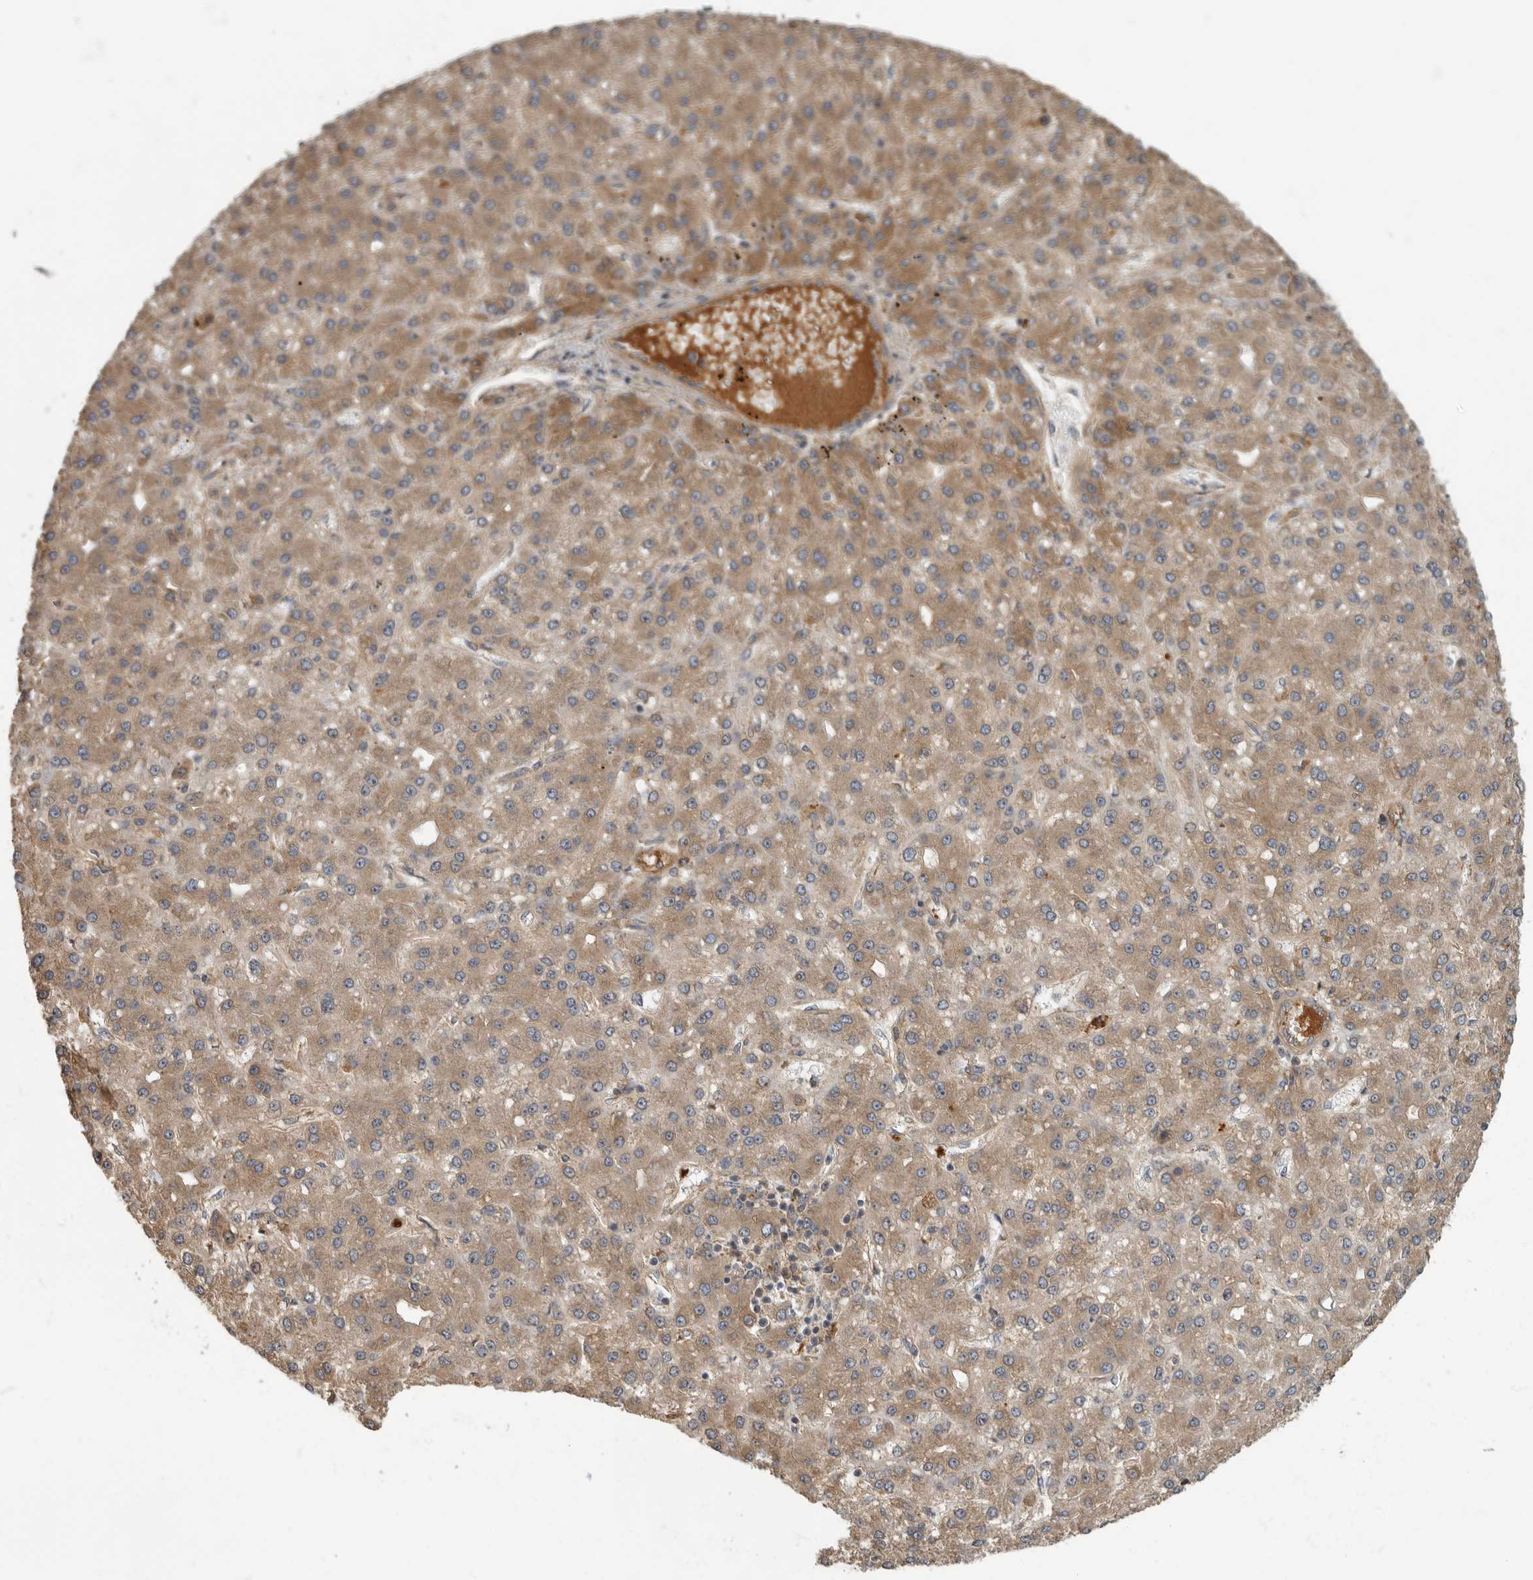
{"staining": {"intensity": "weak", "quantity": ">75%", "location": "cytoplasmic/membranous"}, "tissue": "liver cancer", "cell_type": "Tumor cells", "image_type": "cancer", "snomed": [{"axis": "morphology", "description": "Carcinoma, Hepatocellular, NOS"}, {"axis": "topography", "description": "Liver"}], "caption": "Liver cancer was stained to show a protein in brown. There is low levels of weak cytoplasmic/membranous positivity in approximately >75% of tumor cells.", "gene": "DAAM1", "patient": {"sex": "male", "age": 67}}